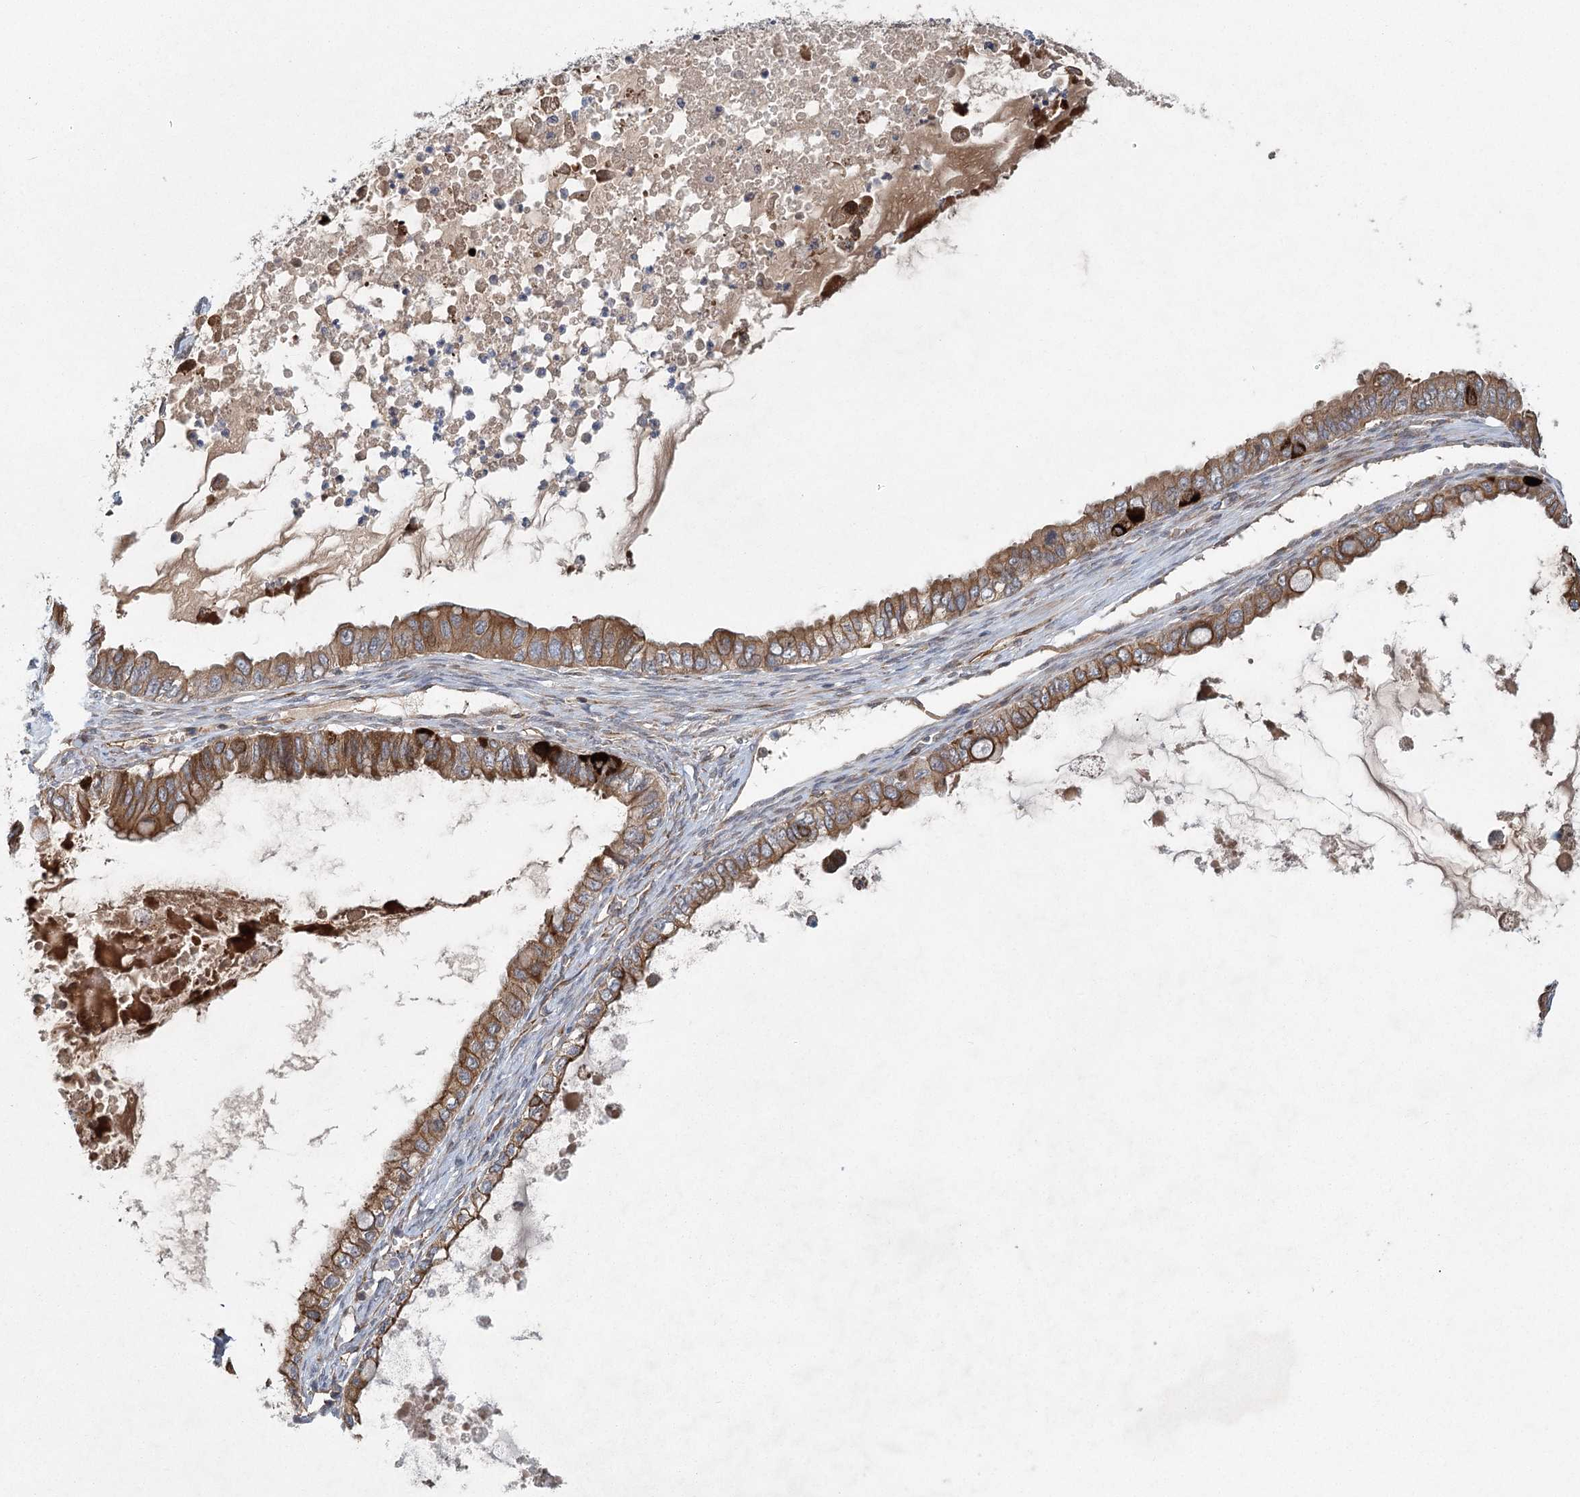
{"staining": {"intensity": "moderate", "quantity": ">75%", "location": "cytoplasmic/membranous"}, "tissue": "ovarian cancer", "cell_type": "Tumor cells", "image_type": "cancer", "snomed": [{"axis": "morphology", "description": "Cystadenocarcinoma, mucinous, NOS"}, {"axis": "topography", "description": "Ovary"}], "caption": "This micrograph exhibits immunohistochemistry (IHC) staining of human ovarian cancer (mucinous cystadenocarcinoma), with medium moderate cytoplasmic/membranous positivity in approximately >75% of tumor cells.", "gene": "LRRC14B", "patient": {"sex": "female", "age": 80}}